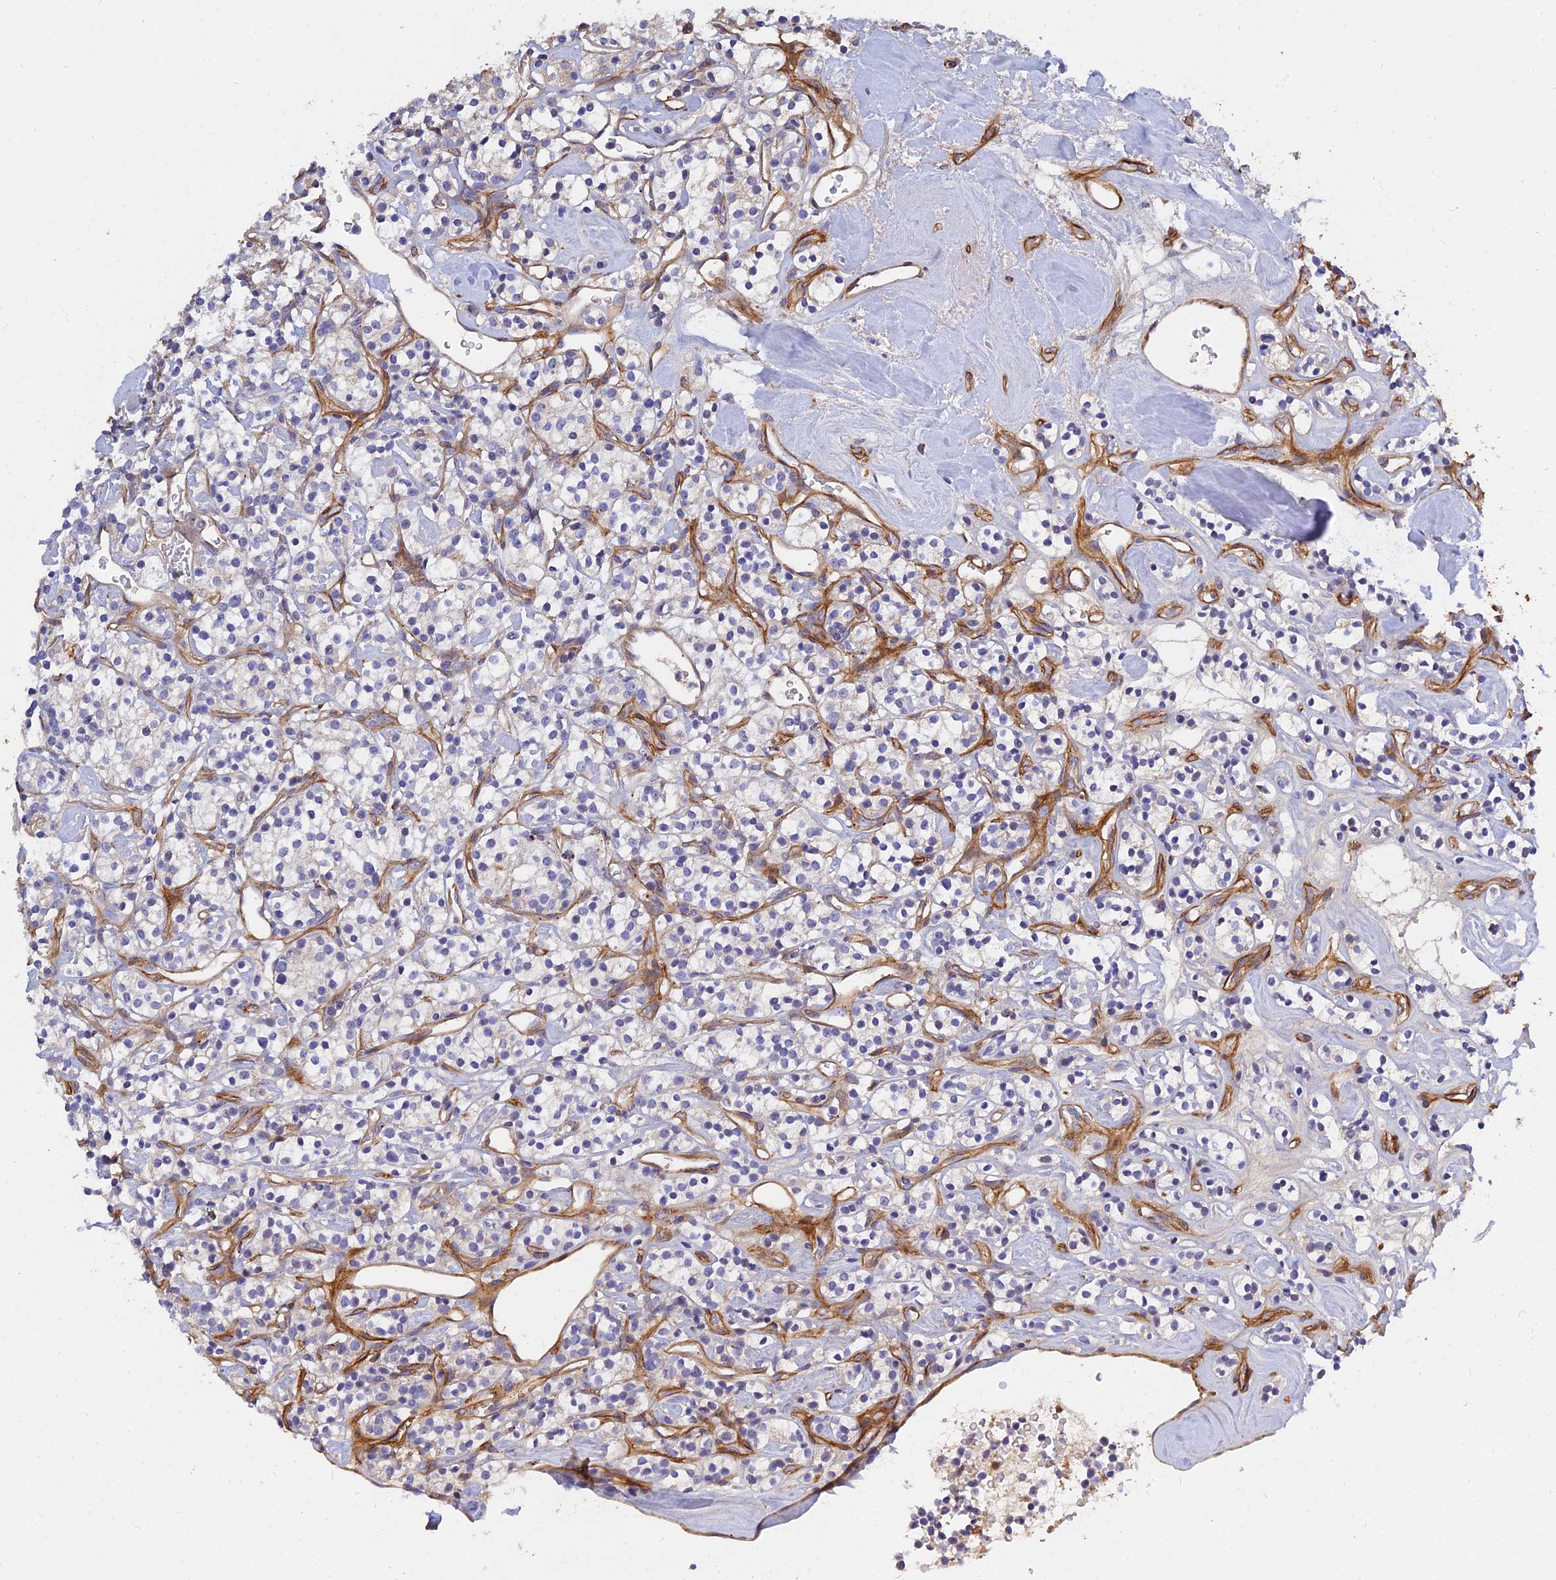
{"staining": {"intensity": "negative", "quantity": "none", "location": "none"}, "tissue": "renal cancer", "cell_type": "Tumor cells", "image_type": "cancer", "snomed": [{"axis": "morphology", "description": "Adenocarcinoma, NOS"}, {"axis": "topography", "description": "Kidney"}], "caption": "Adenocarcinoma (renal) stained for a protein using IHC demonstrates no staining tumor cells.", "gene": "MRPL35", "patient": {"sex": "male", "age": 77}}